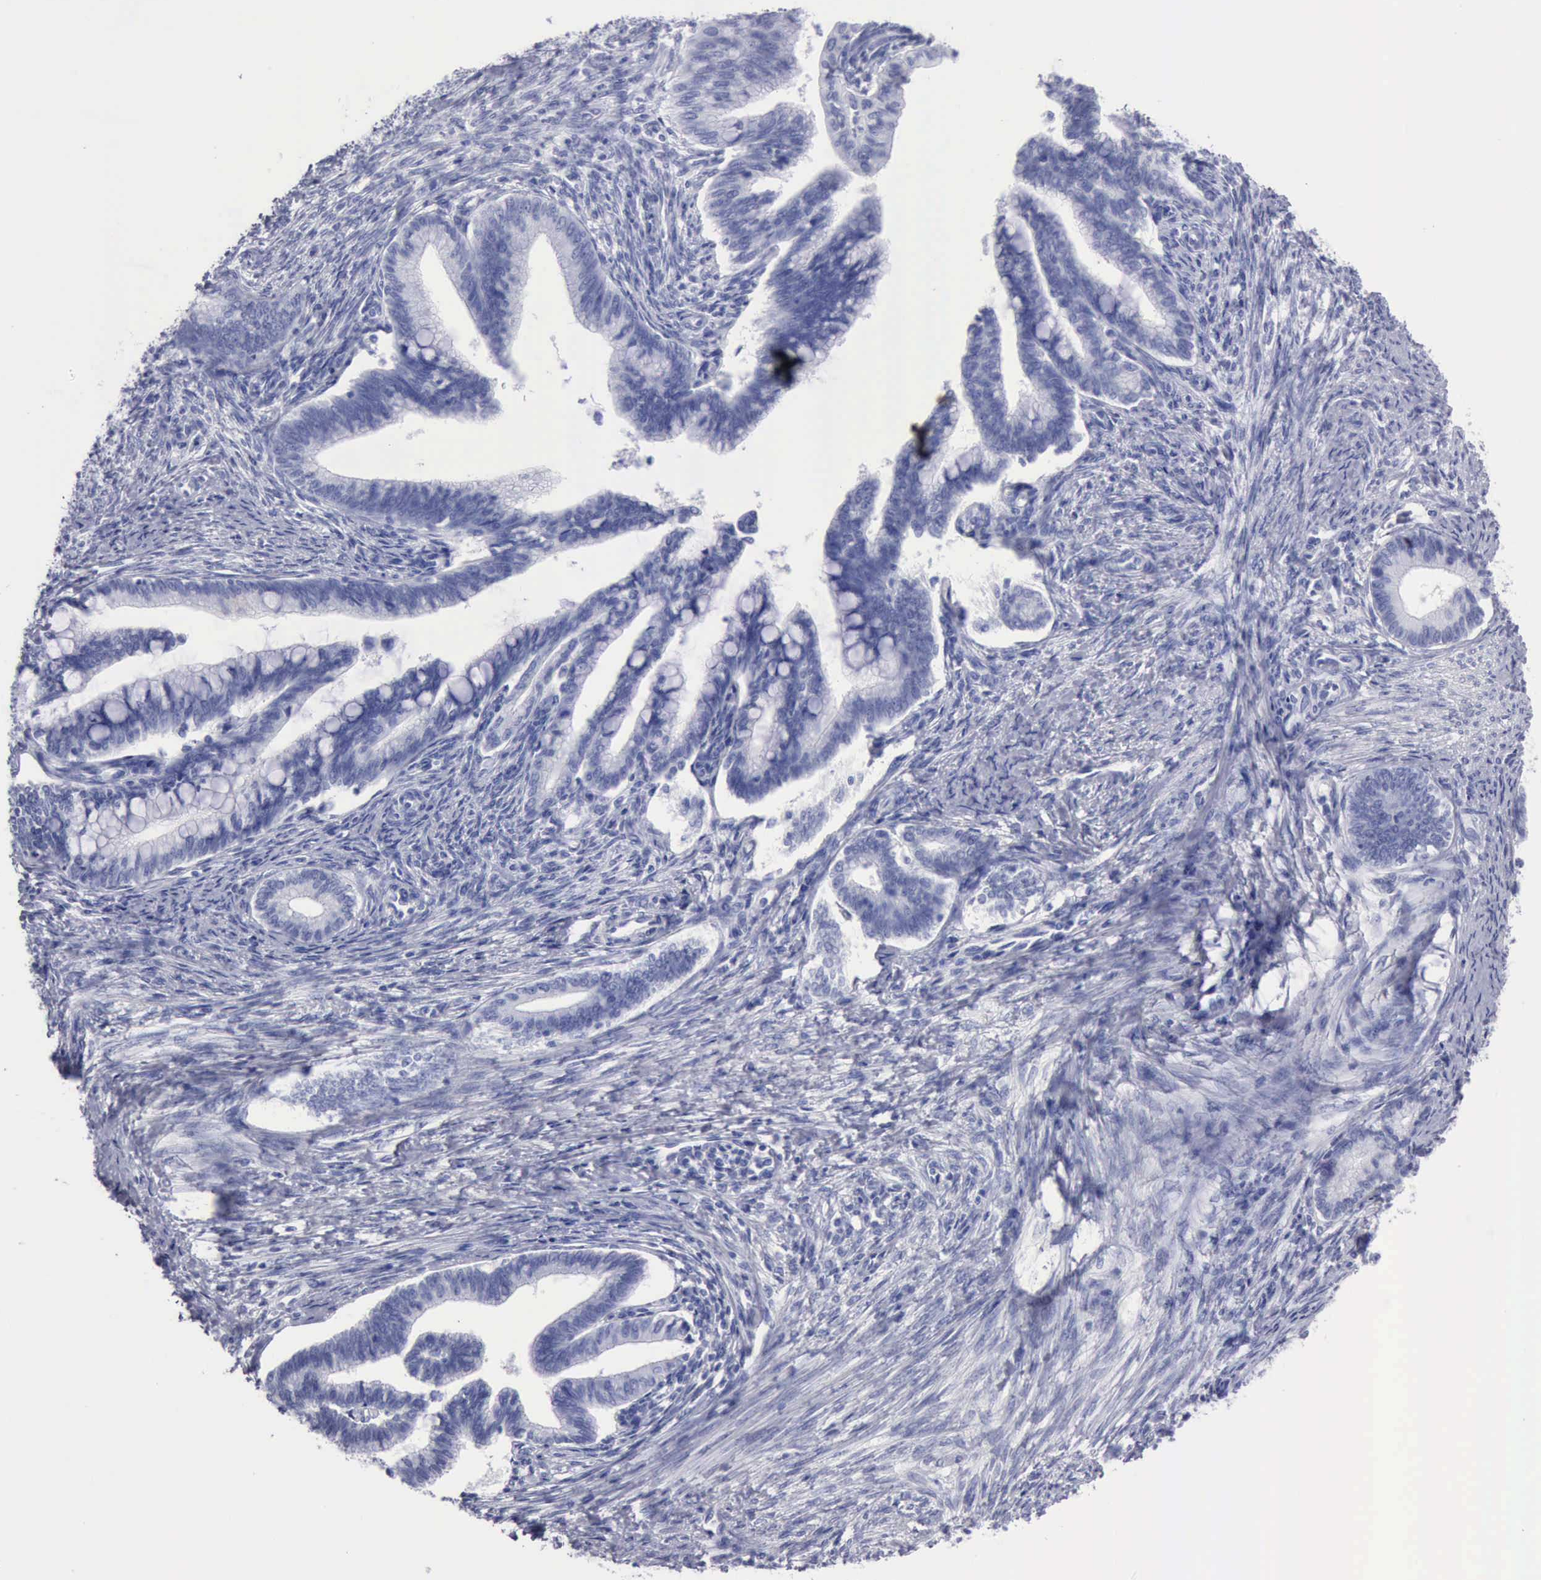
{"staining": {"intensity": "negative", "quantity": "none", "location": "none"}, "tissue": "cervical cancer", "cell_type": "Tumor cells", "image_type": "cancer", "snomed": [{"axis": "morphology", "description": "Adenocarcinoma, NOS"}, {"axis": "topography", "description": "Cervix"}], "caption": "A photomicrograph of human adenocarcinoma (cervical) is negative for staining in tumor cells. Brightfield microscopy of IHC stained with DAB (3,3'-diaminobenzidine) (brown) and hematoxylin (blue), captured at high magnification.", "gene": "CYP19A1", "patient": {"sex": "female", "age": 36}}